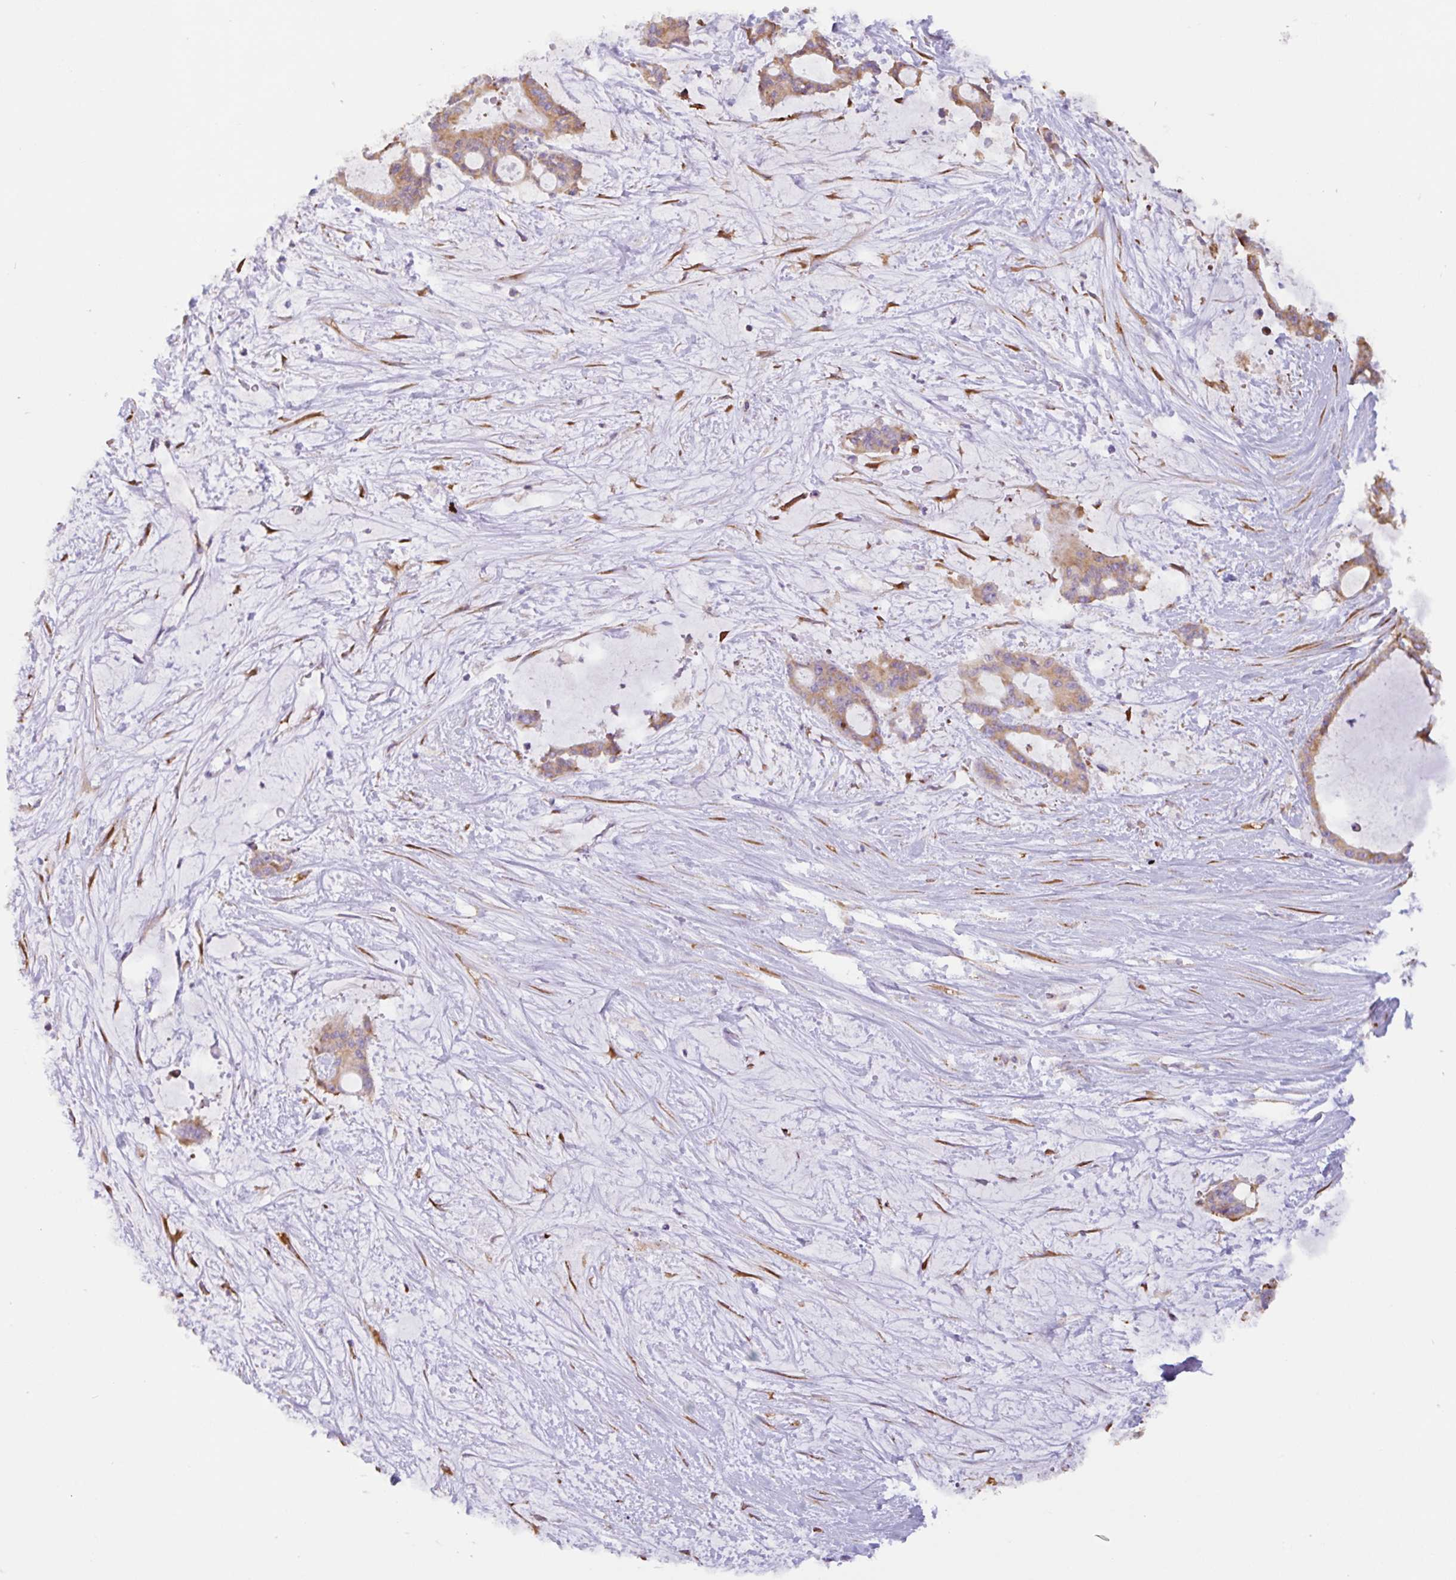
{"staining": {"intensity": "moderate", "quantity": ">75%", "location": "cytoplasmic/membranous"}, "tissue": "liver cancer", "cell_type": "Tumor cells", "image_type": "cancer", "snomed": [{"axis": "morphology", "description": "Normal tissue, NOS"}, {"axis": "morphology", "description": "Cholangiocarcinoma"}, {"axis": "topography", "description": "Liver"}, {"axis": "topography", "description": "Peripheral nerve tissue"}], "caption": "IHC of human liver cholangiocarcinoma reveals medium levels of moderate cytoplasmic/membranous expression in about >75% of tumor cells. (DAB IHC with brightfield microscopy, high magnification).", "gene": "DOK4", "patient": {"sex": "female", "age": 73}}